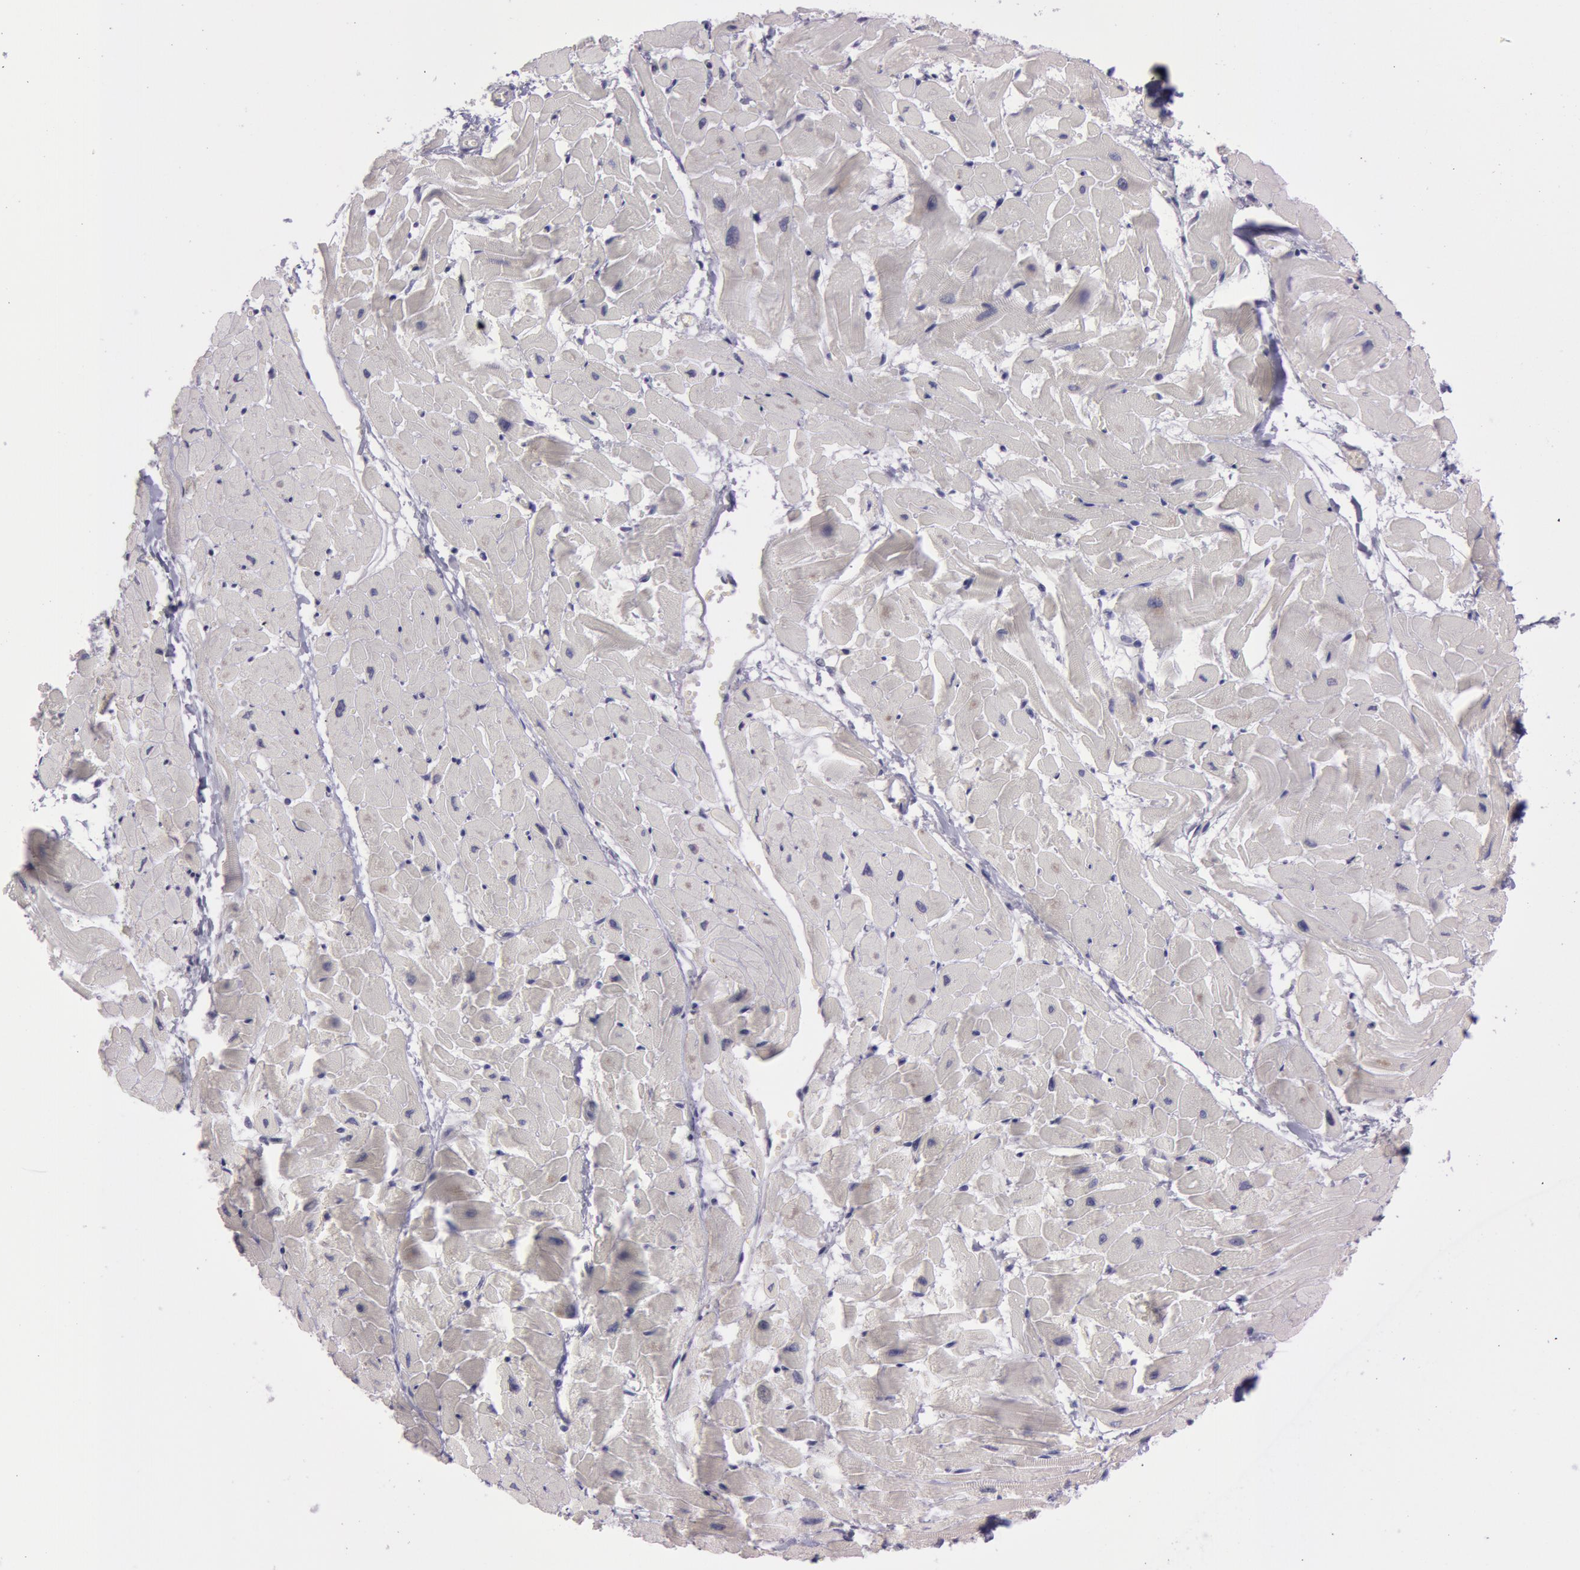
{"staining": {"intensity": "negative", "quantity": "none", "location": "none"}, "tissue": "heart muscle", "cell_type": "Cardiomyocytes", "image_type": "normal", "snomed": [{"axis": "morphology", "description": "Normal tissue, NOS"}, {"axis": "topography", "description": "Heart"}], "caption": "Human heart muscle stained for a protein using immunohistochemistry (IHC) displays no staining in cardiomyocytes.", "gene": "IL1RN", "patient": {"sex": "female", "age": 19}}